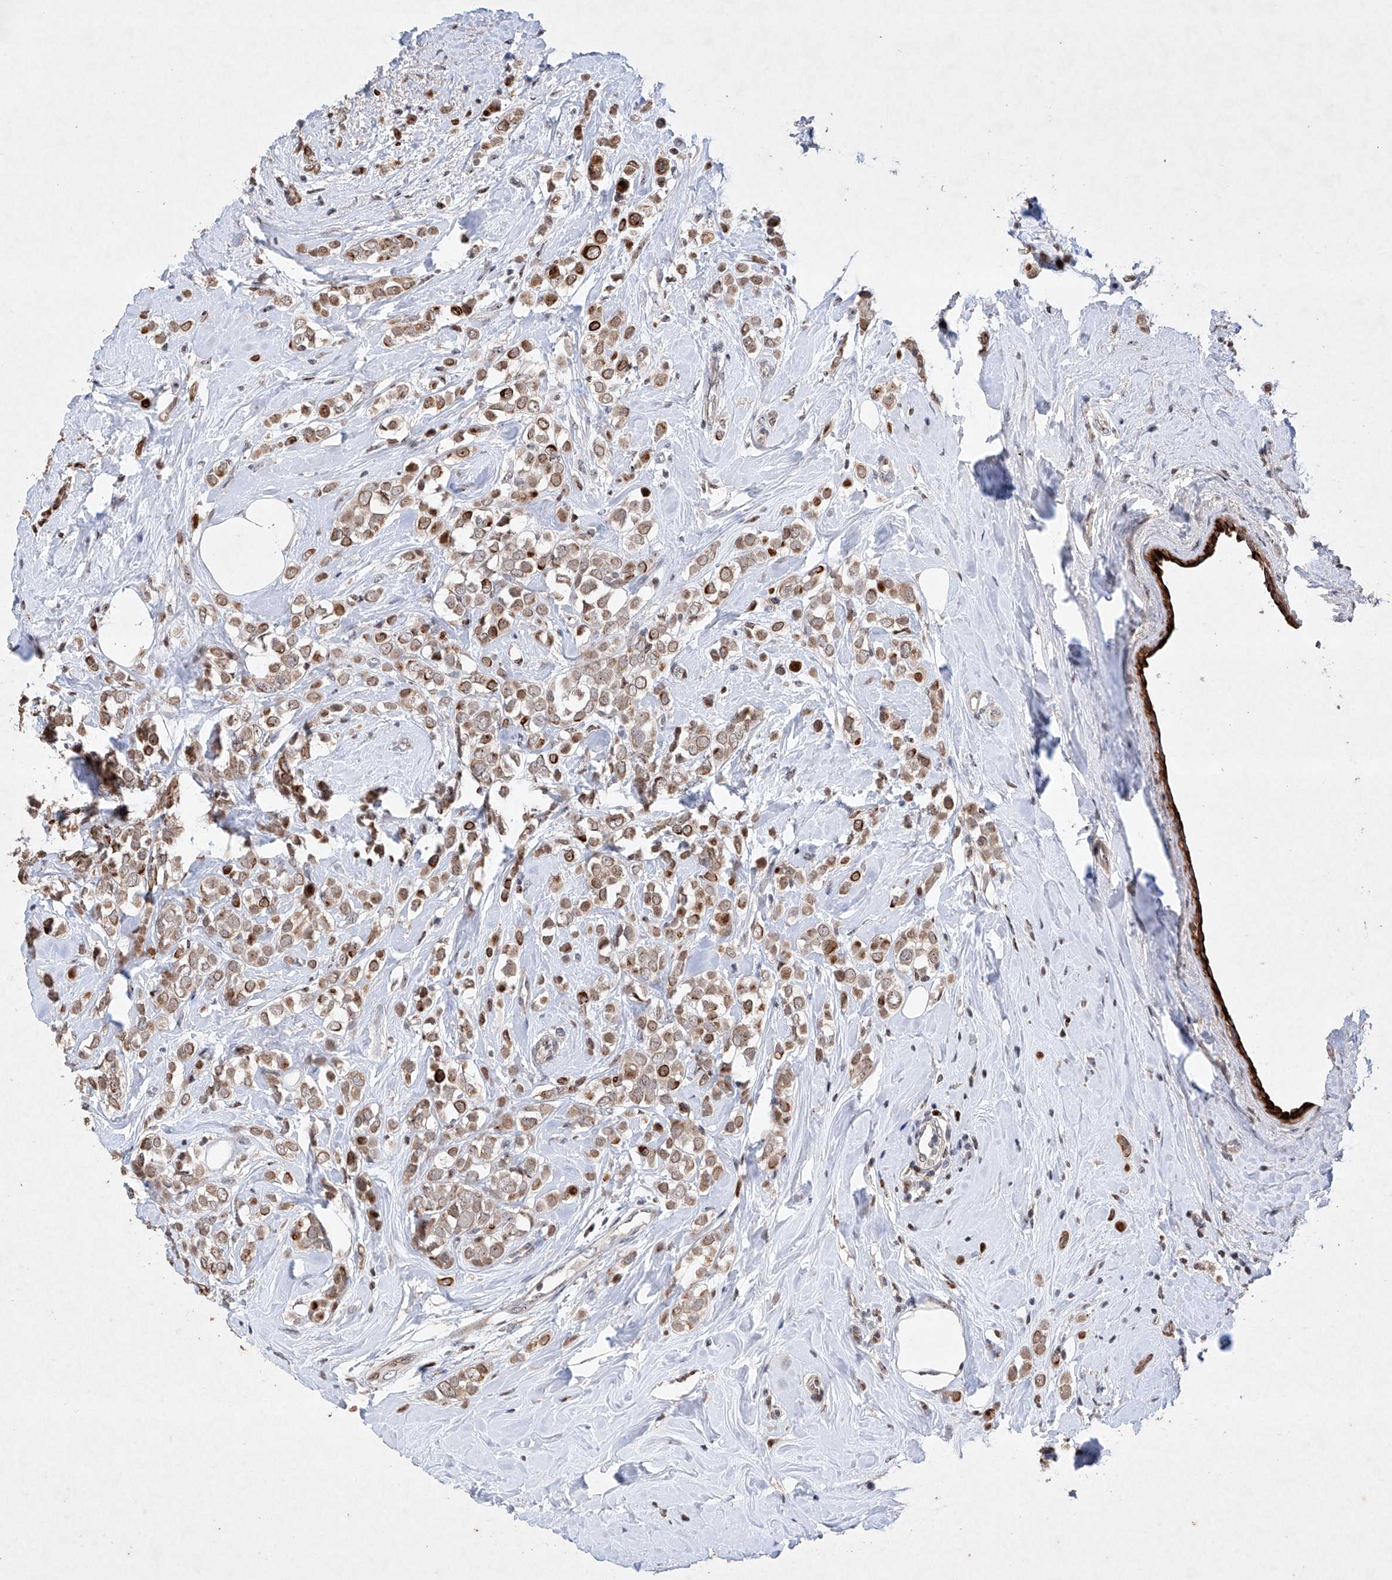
{"staining": {"intensity": "moderate", "quantity": ">75%", "location": "cytoplasmic/membranous"}, "tissue": "breast cancer", "cell_type": "Tumor cells", "image_type": "cancer", "snomed": [{"axis": "morphology", "description": "Lobular carcinoma"}, {"axis": "topography", "description": "Breast"}], "caption": "A brown stain labels moderate cytoplasmic/membranous positivity of a protein in lobular carcinoma (breast) tumor cells.", "gene": "AFG1L", "patient": {"sex": "female", "age": 47}}